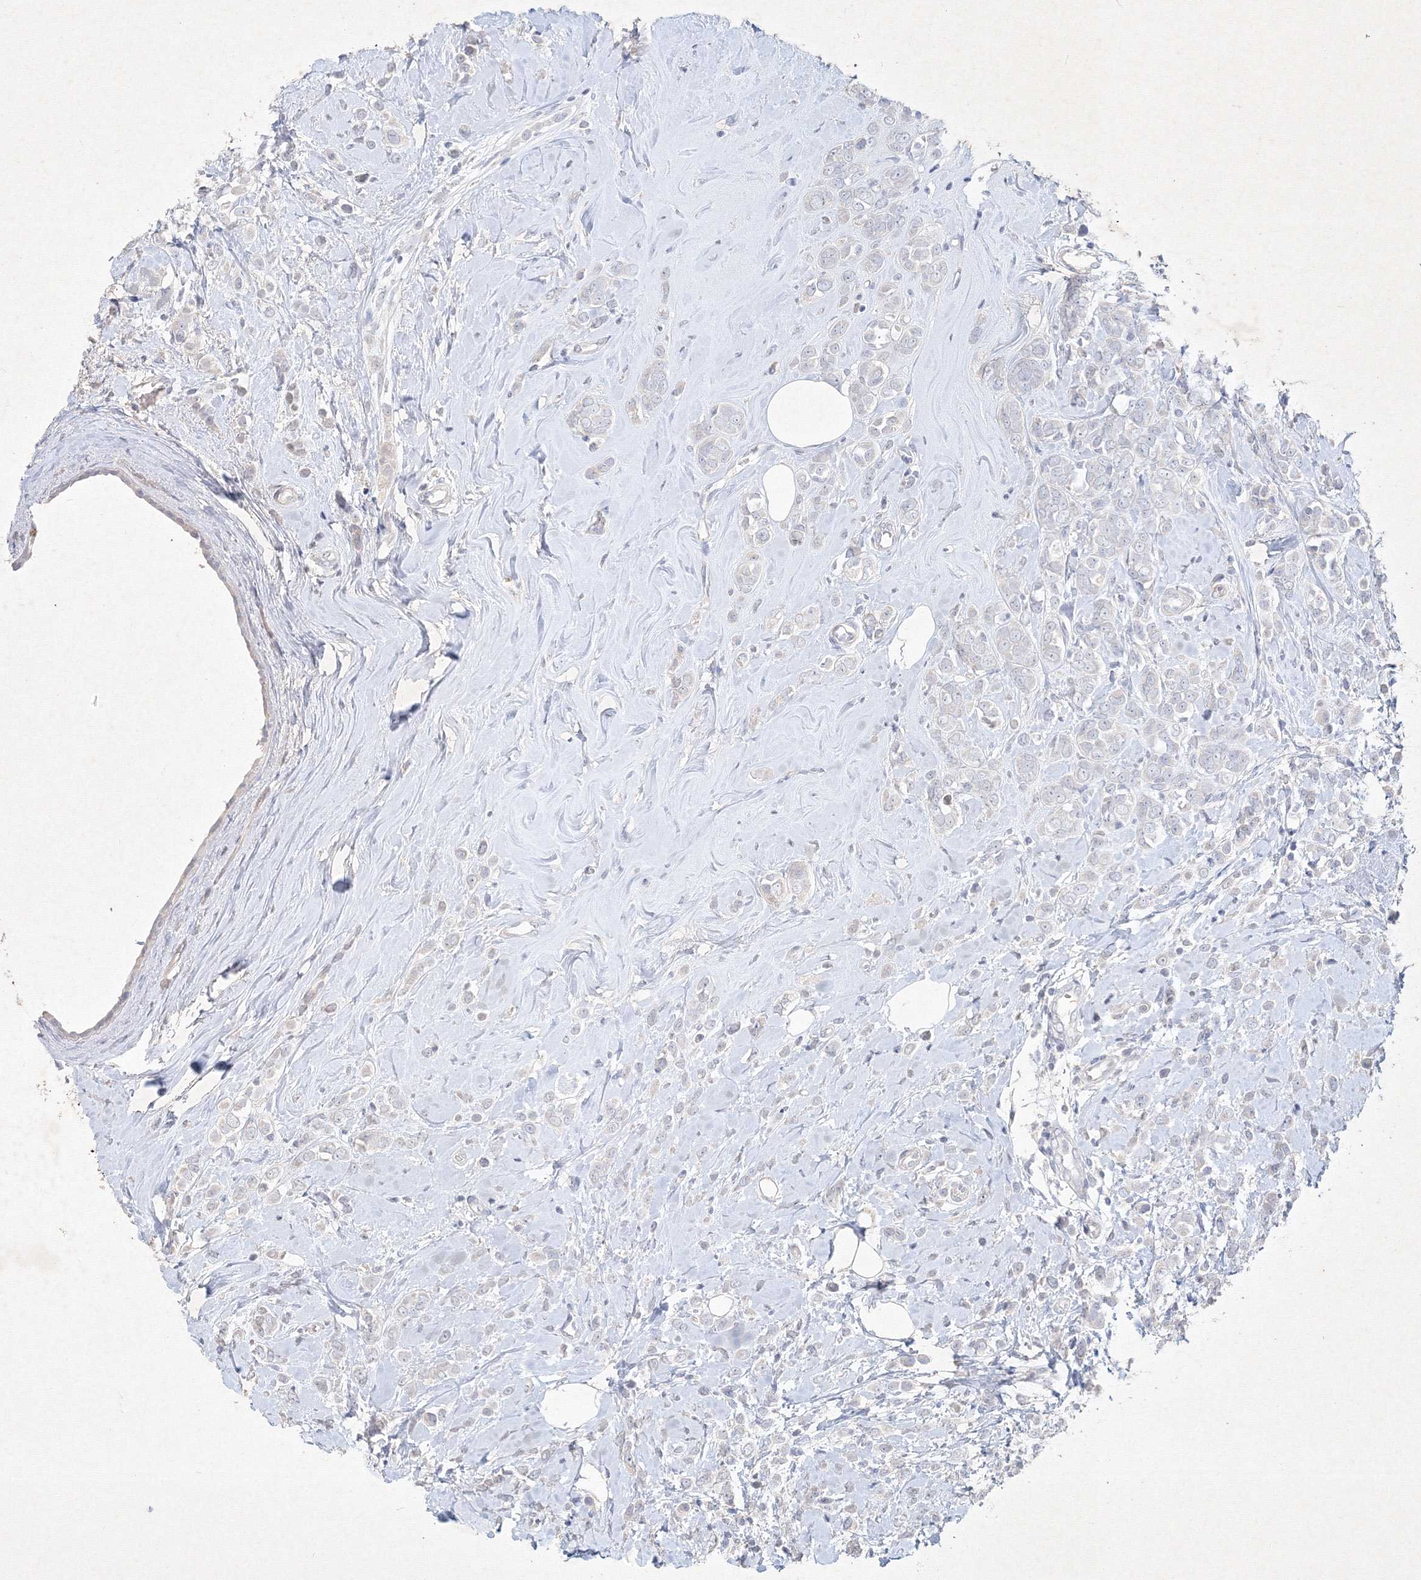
{"staining": {"intensity": "negative", "quantity": "none", "location": "none"}, "tissue": "breast cancer", "cell_type": "Tumor cells", "image_type": "cancer", "snomed": [{"axis": "morphology", "description": "Lobular carcinoma"}, {"axis": "topography", "description": "Breast"}], "caption": "An immunohistochemistry (IHC) photomicrograph of breast cancer (lobular carcinoma) is shown. There is no staining in tumor cells of breast cancer (lobular carcinoma).", "gene": "CXXC4", "patient": {"sex": "female", "age": 47}}